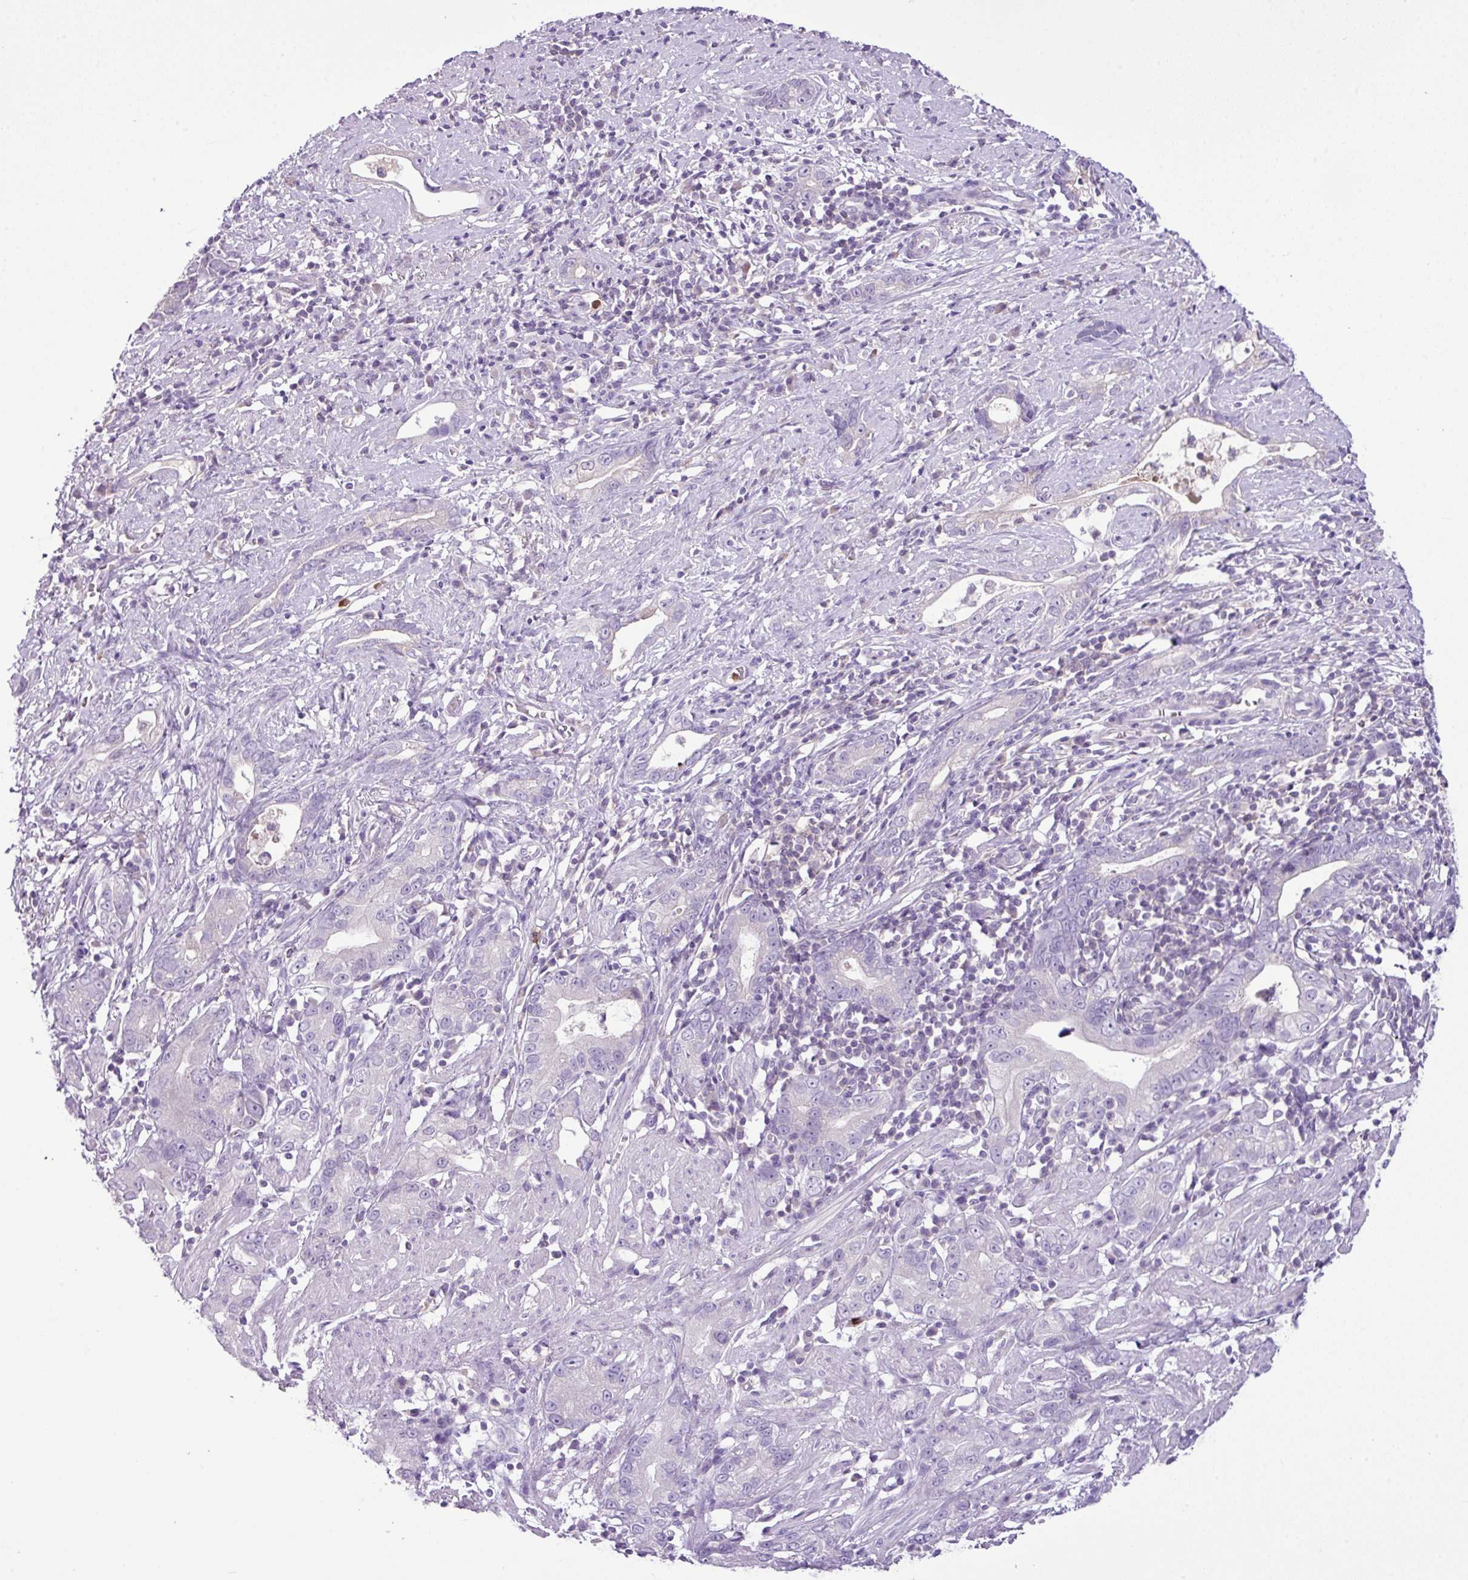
{"staining": {"intensity": "negative", "quantity": "none", "location": "none"}, "tissue": "stomach cancer", "cell_type": "Tumor cells", "image_type": "cancer", "snomed": [{"axis": "morphology", "description": "Adenocarcinoma, NOS"}, {"axis": "topography", "description": "Stomach"}], "caption": "Image shows no significant protein expression in tumor cells of stomach cancer (adenocarcinoma). The staining was performed using DAB to visualize the protein expression in brown, while the nuclei were stained in blue with hematoxylin (Magnification: 20x).", "gene": "HTR3E", "patient": {"sex": "male", "age": 55}}